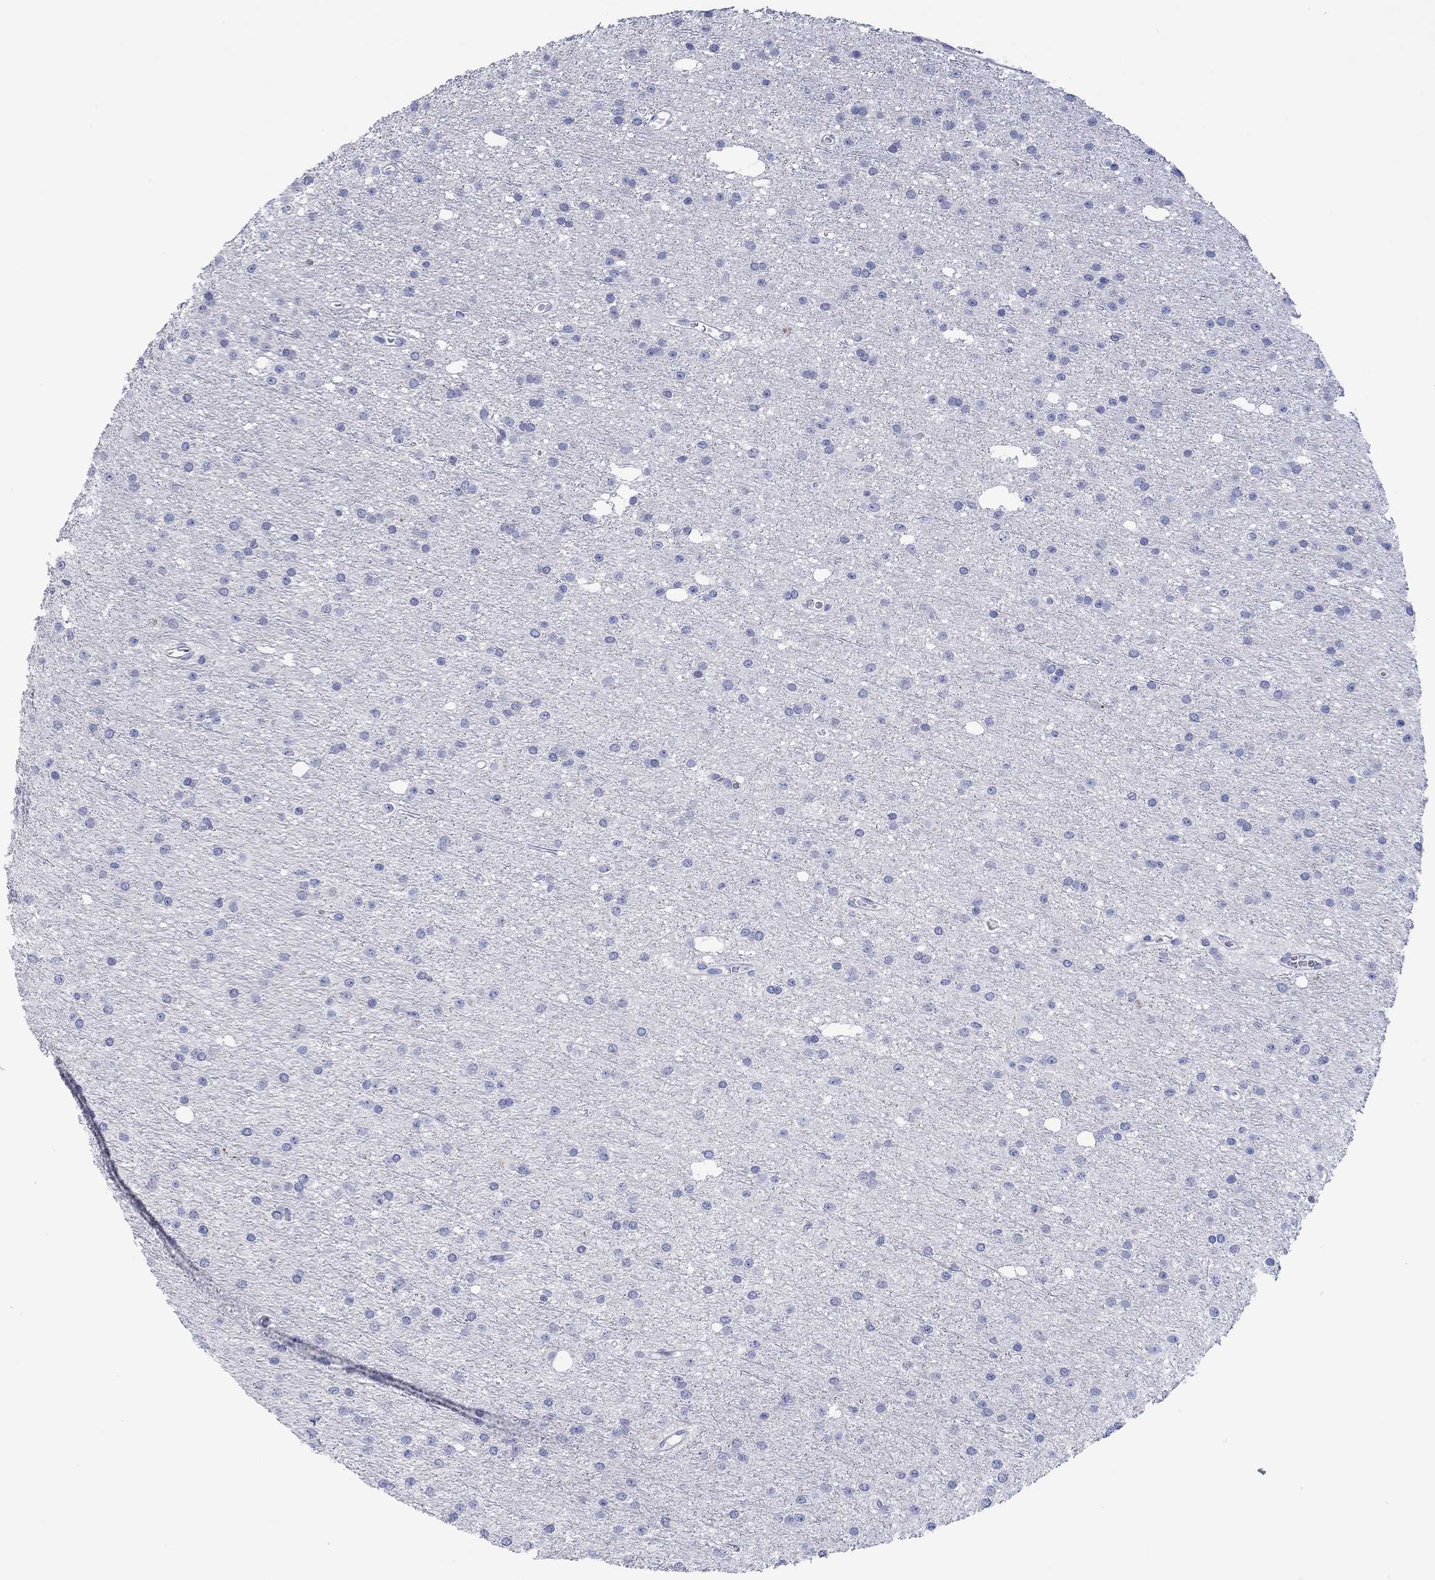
{"staining": {"intensity": "negative", "quantity": "none", "location": "none"}, "tissue": "glioma", "cell_type": "Tumor cells", "image_type": "cancer", "snomed": [{"axis": "morphology", "description": "Glioma, malignant, Low grade"}, {"axis": "topography", "description": "Brain"}], "caption": "Glioma was stained to show a protein in brown. There is no significant expression in tumor cells.", "gene": "PPIL6", "patient": {"sex": "male", "age": 27}}